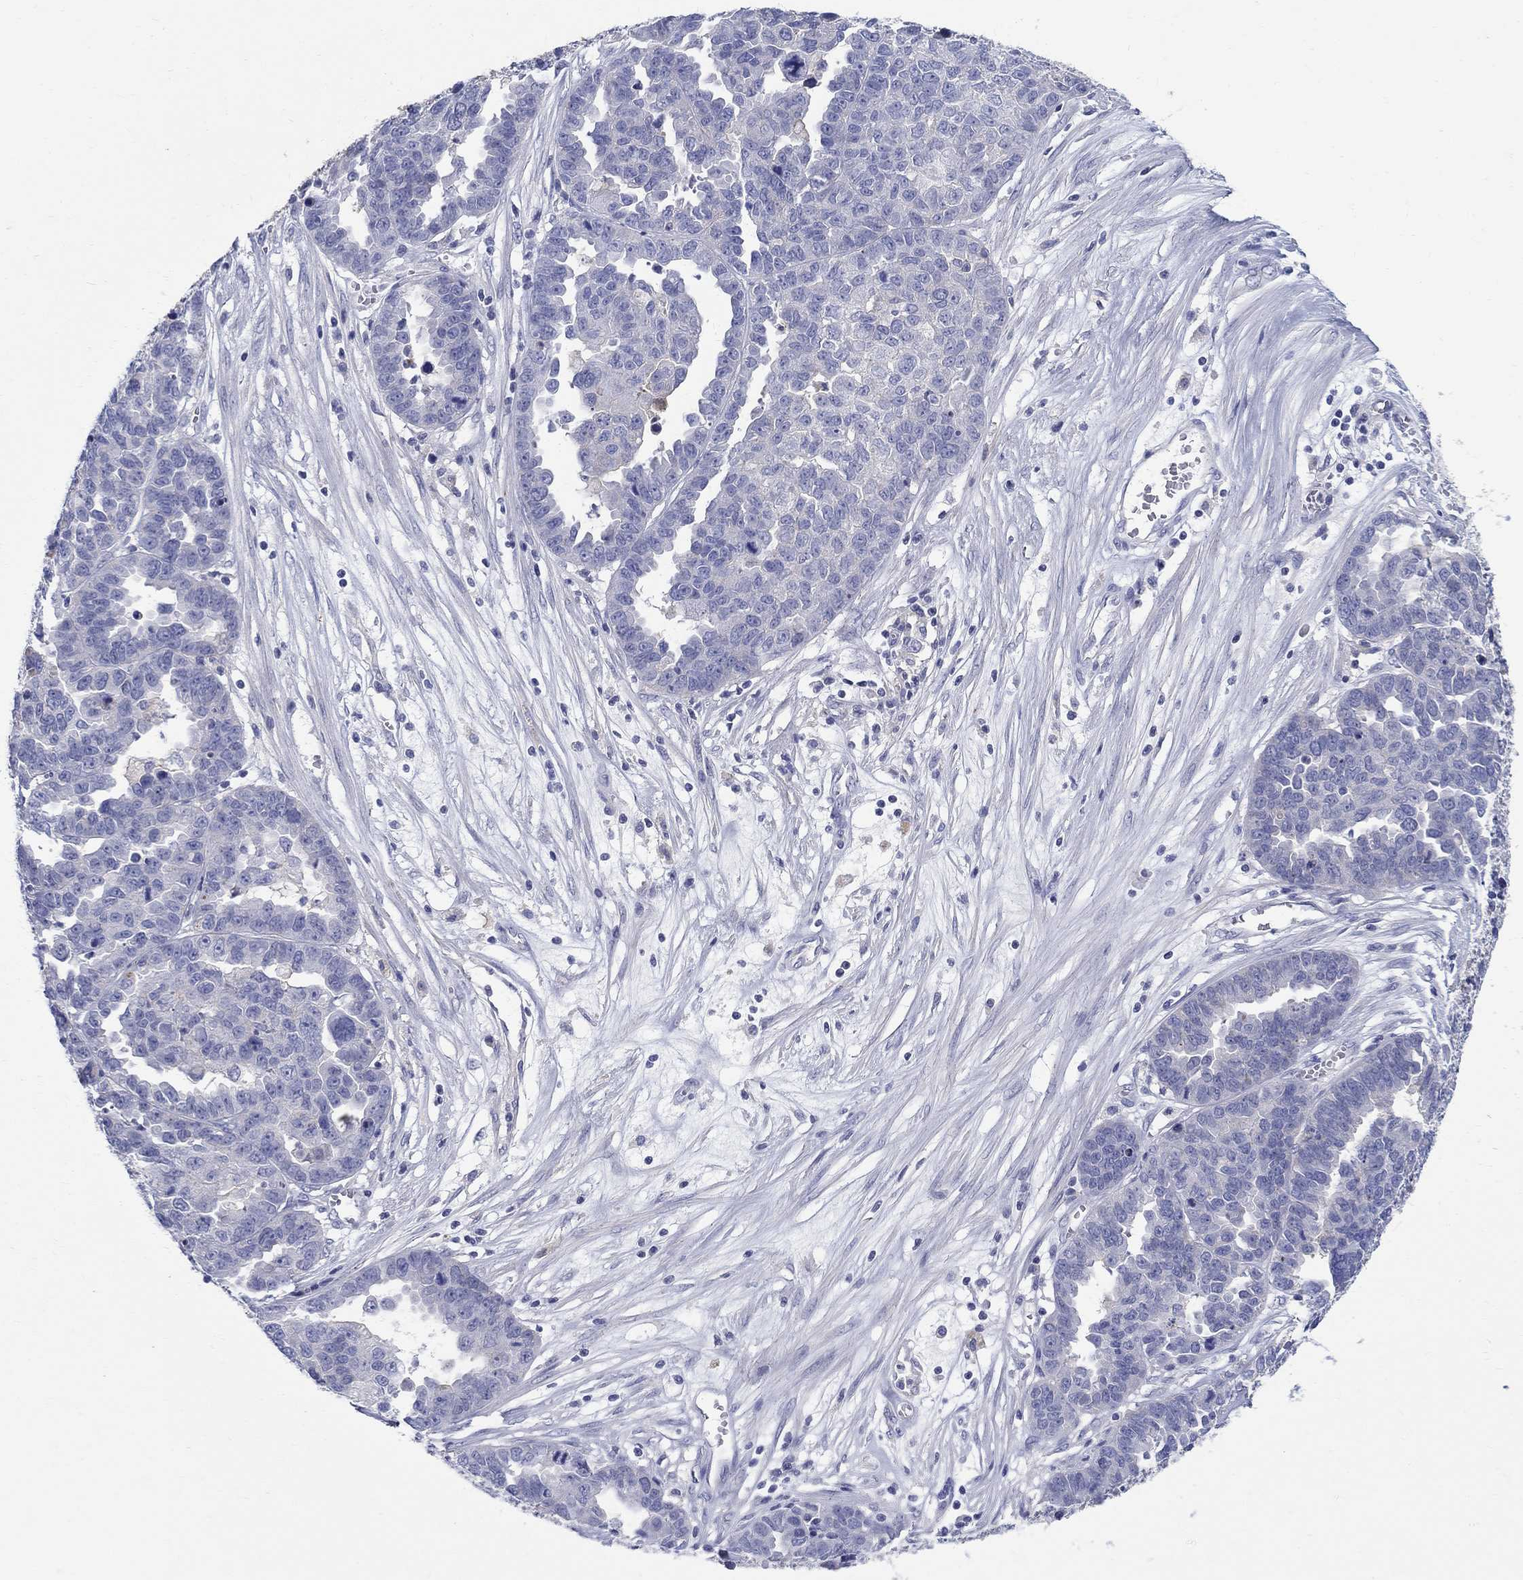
{"staining": {"intensity": "negative", "quantity": "none", "location": "none"}, "tissue": "ovarian cancer", "cell_type": "Tumor cells", "image_type": "cancer", "snomed": [{"axis": "morphology", "description": "Cystadenocarcinoma, serous, NOS"}, {"axis": "topography", "description": "Ovary"}], "caption": "A micrograph of serous cystadenocarcinoma (ovarian) stained for a protein shows no brown staining in tumor cells.", "gene": "SOX2", "patient": {"sex": "female", "age": 87}}